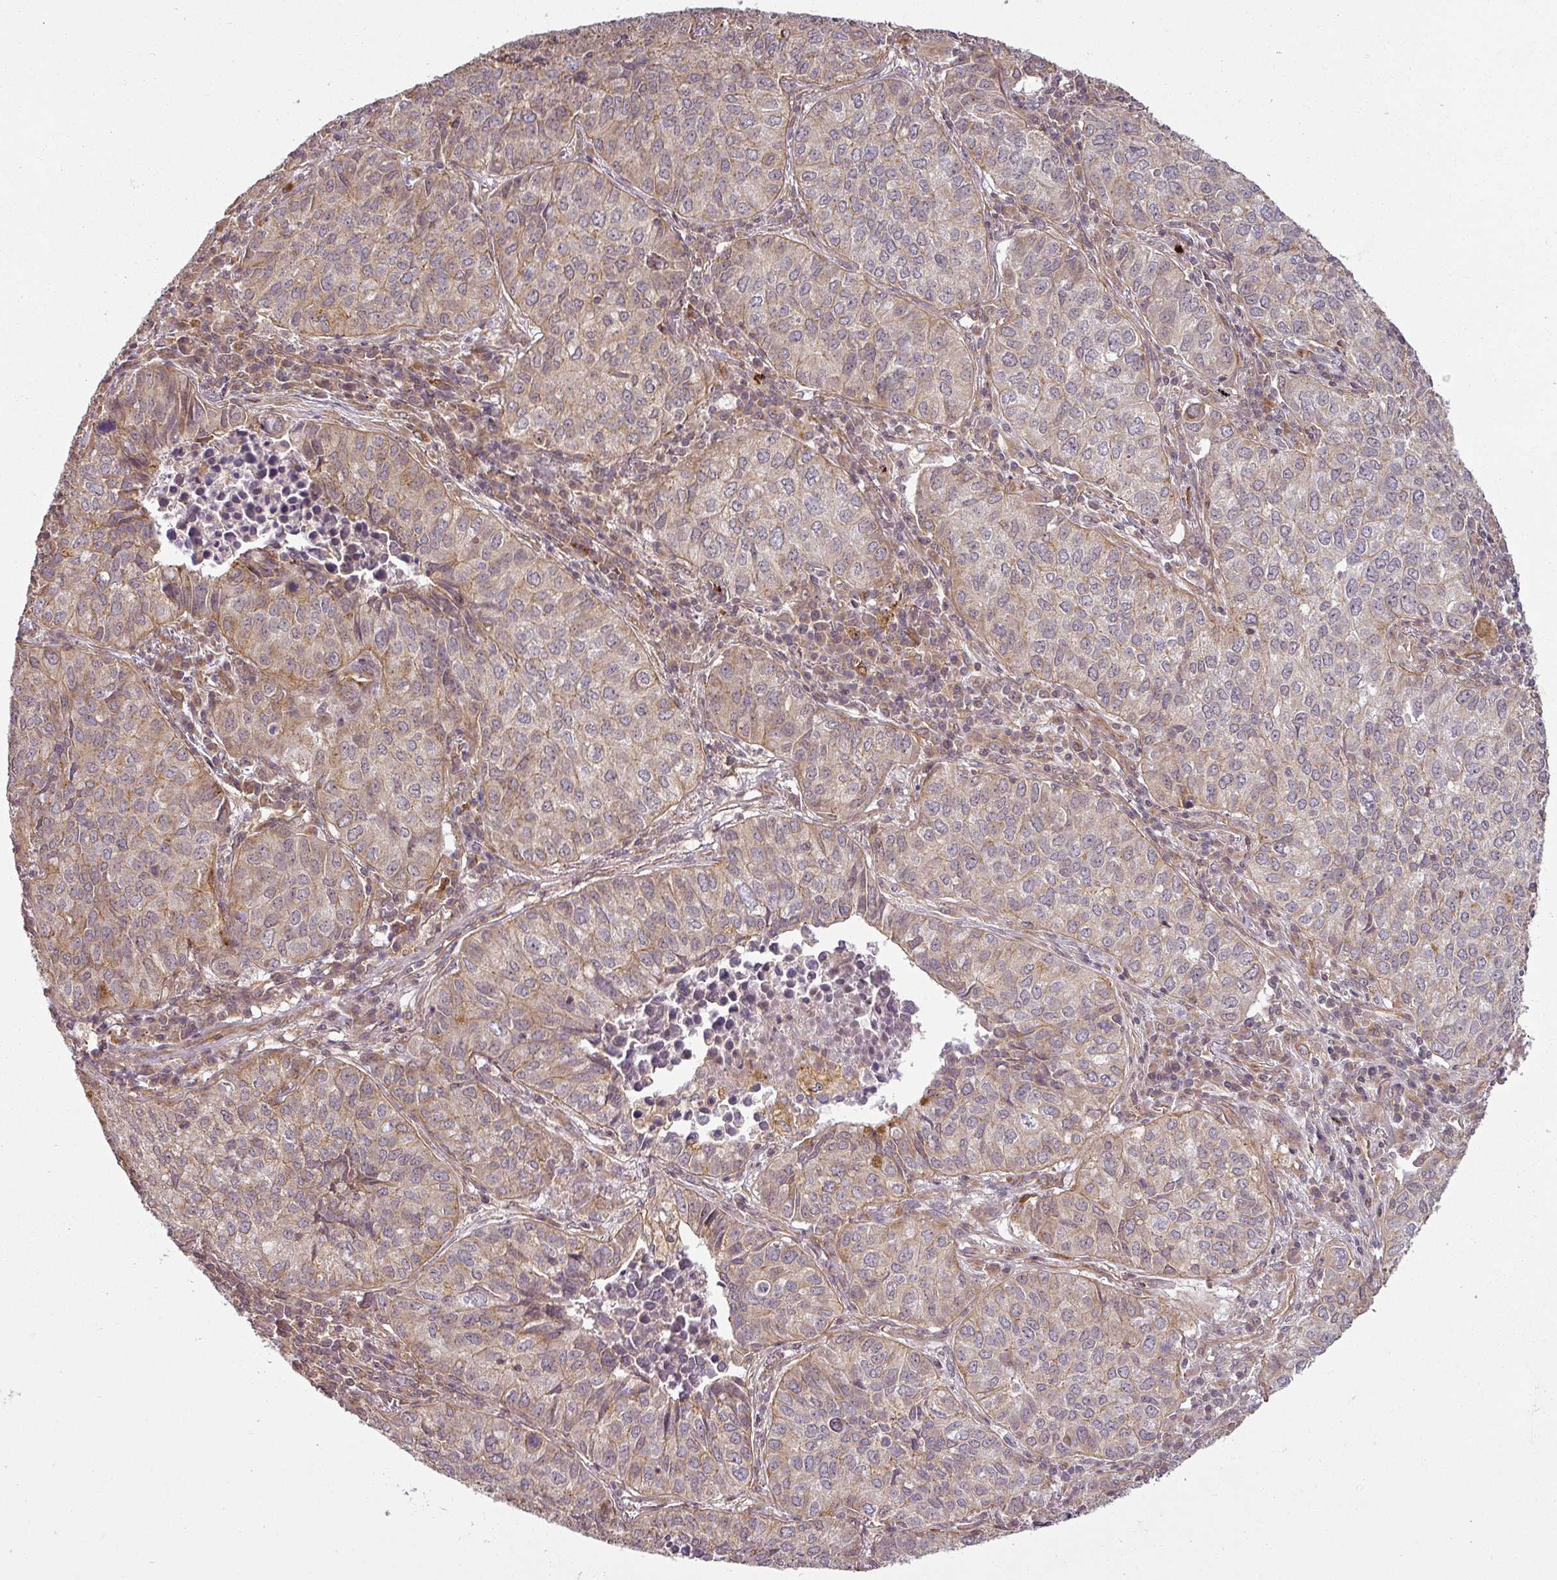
{"staining": {"intensity": "weak", "quantity": "25%-75%", "location": "cytoplasmic/membranous"}, "tissue": "lung cancer", "cell_type": "Tumor cells", "image_type": "cancer", "snomed": [{"axis": "morphology", "description": "Adenocarcinoma, NOS"}, {"axis": "topography", "description": "Lung"}], "caption": "Brown immunohistochemical staining in adenocarcinoma (lung) reveals weak cytoplasmic/membranous expression in approximately 25%-75% of tumor cells.", "gene": "DIMT1", "patient": {"sex": "female", "age": 50}}